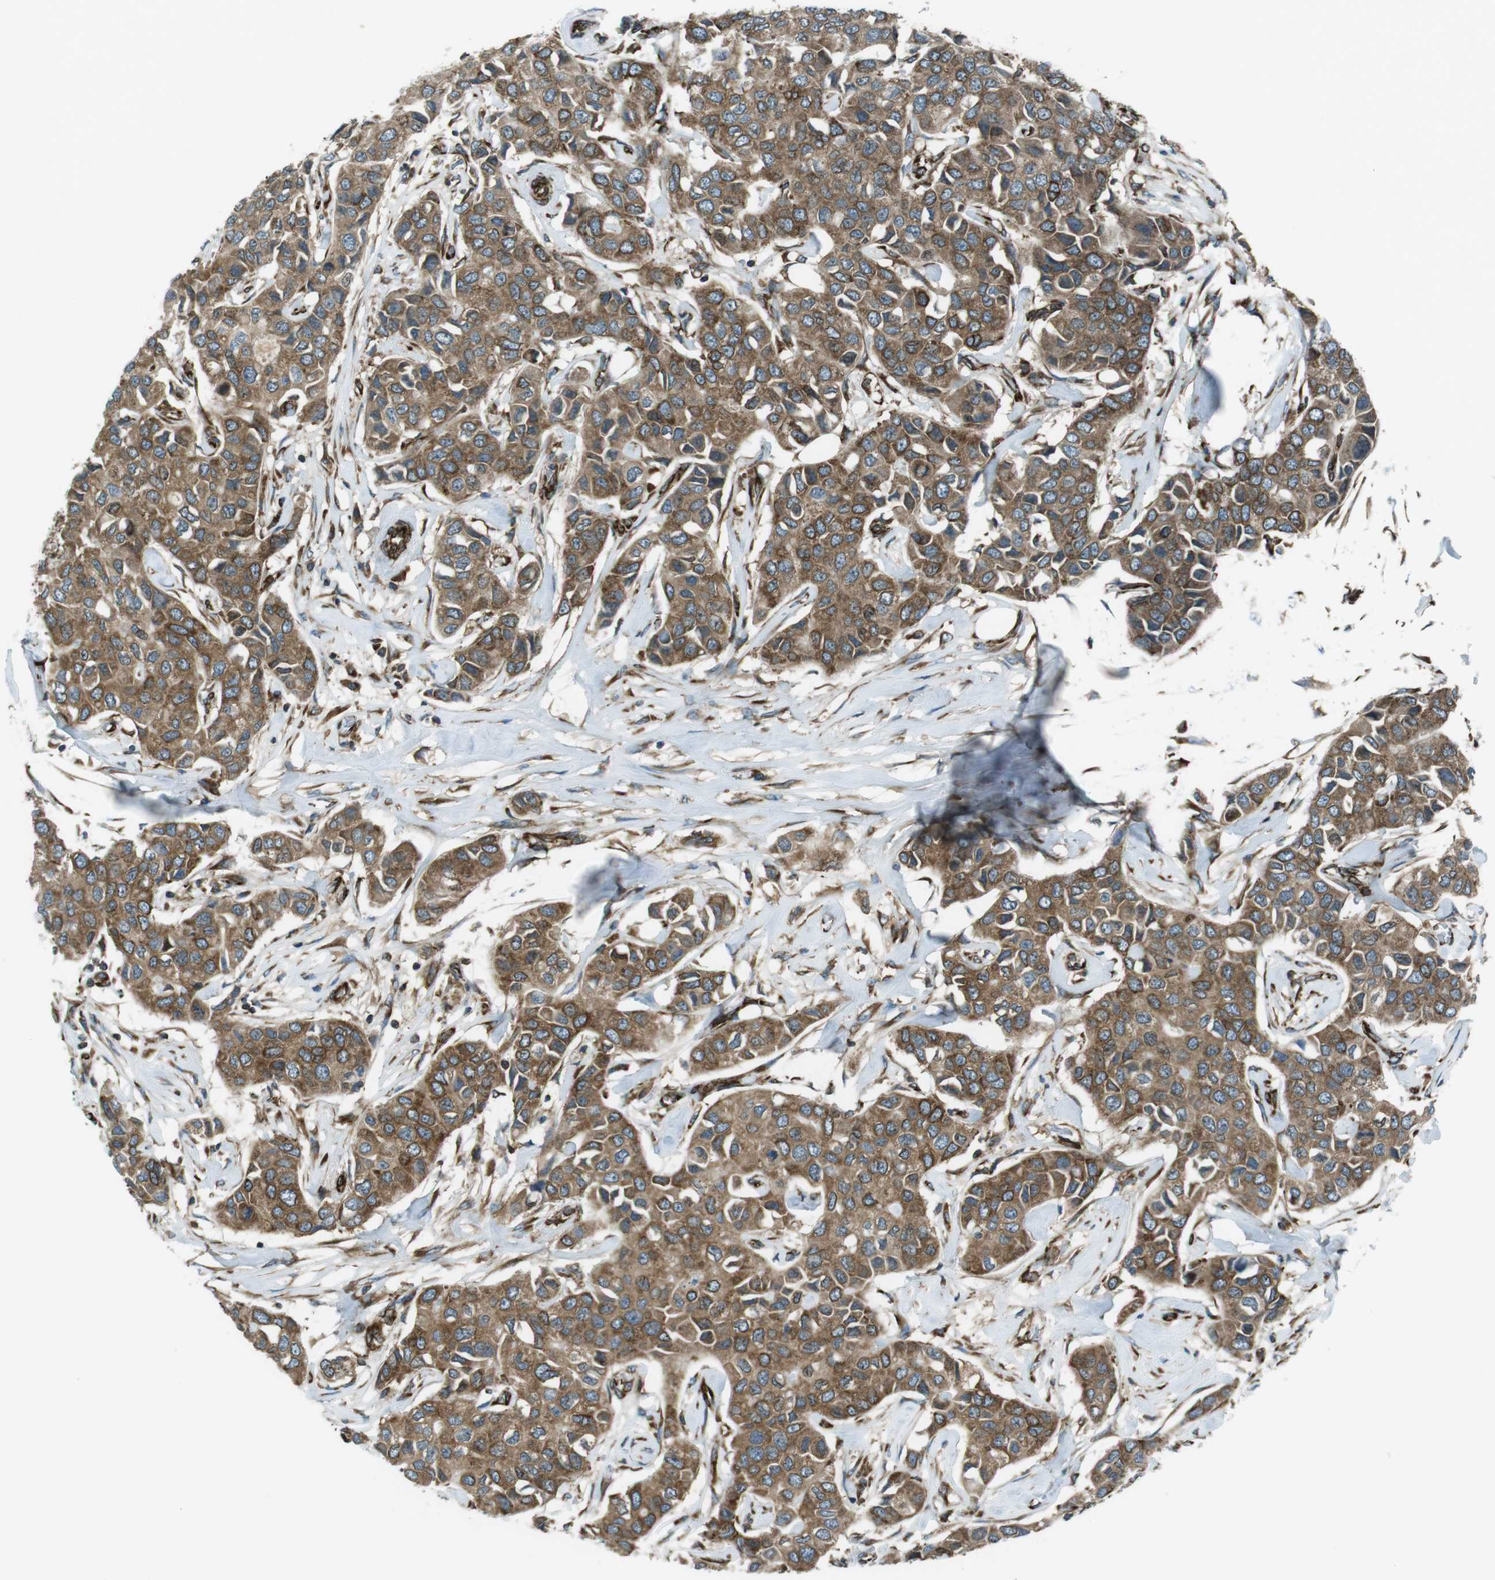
{"staining": {"intensity": "moderate", "quantity": ">75%", "location": "cytoplasmic/membranous"}, "tissue": "breast cancer", "cell_type": "Tumor cells", "image_type": "cancer", "snomed": [{"axis": "morphology", "description": "Duct carcinoma"}, {"axis": "topography", "description": "Breast"}], "caption": "Protein analysis of breast infiltrating ductal carcinoma tissue reveals moderate cytoplasmic/membranous expression in about >75% of tumor cells.", "gene": "KTN1", "patient": {"sex": "female", "age": 80}}